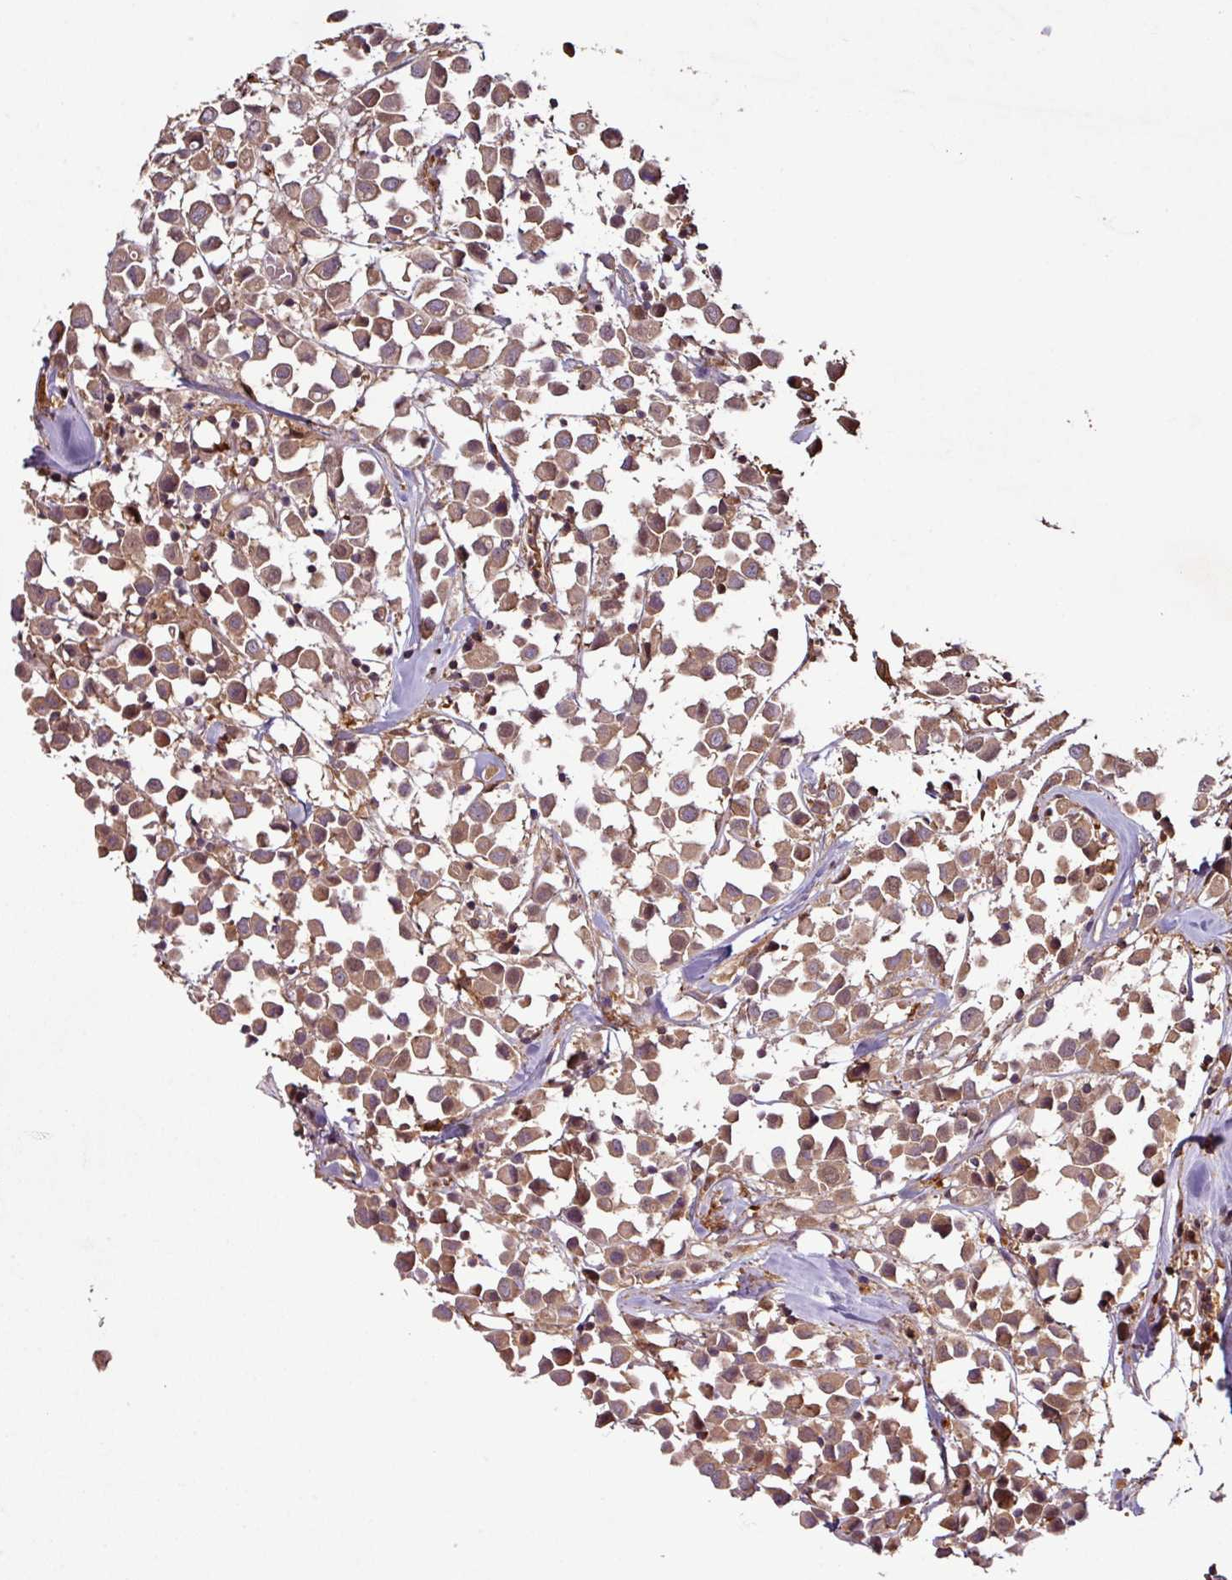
{"staining": {"intensity": "moderate", "quantity": ">75%", "location": "cytoplasmic/membranous"}, "tissue": "breast cancer", "cell_type": "Tumor cells", "image_type": "cancer", "snomed": [{"axis": "morphology", "description": "Duct carcinoma"}, {"axis": "topography", "description": "Breast"}], "caption": "The histopathology image displays a brown stain indicating the presence of a protein in the cytoplasmic/membranous of tumor cells in breast cancer.", "gene": "GNPDA1", "patient": {"sex": "female", "age": 61}}